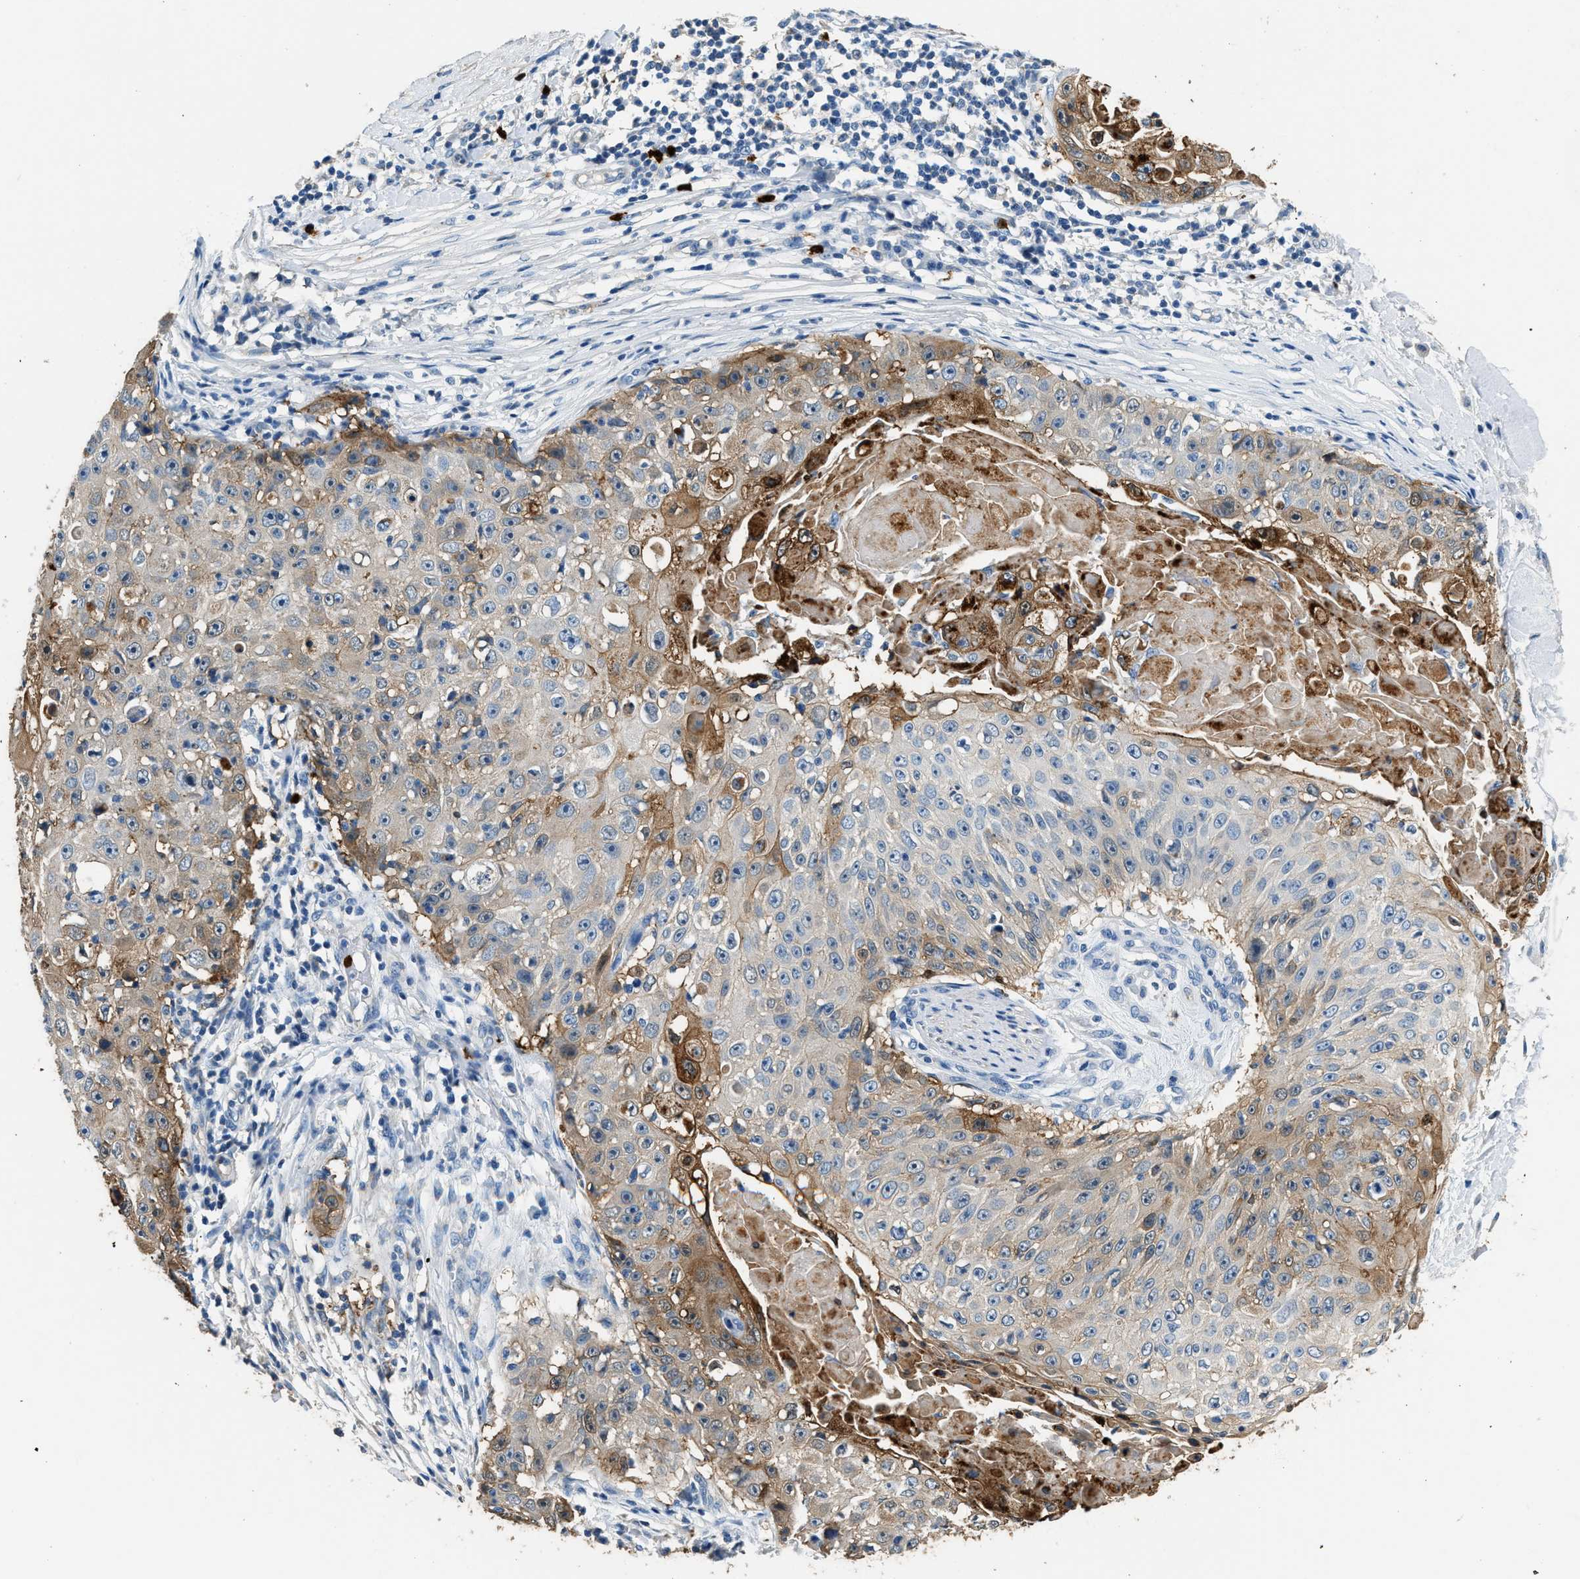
{"staining": {"intensity": "moderate", "quantity": "25%-75%", "location": "cytoplasmic/membranous"}, "tissue": "skin cancer", "cell_type": "Tumor cells", "image_type": "cancer", "snomed": [{"axis": "morphology", "description": "Squamous cell carcinoma, NOS"}, {"axis": "topography", "description": "Skin"}], "caption": "DAB (3,3'-diaminobenzidine) immunohistochemical staining of human squamous cell carcinoma (skin) shows moderate cytoplasmic/membranous protein staining in about 25%-75% of tumor cells.", "gene": "ANXA3", "patient": {"sex": "male", "age": 86}}